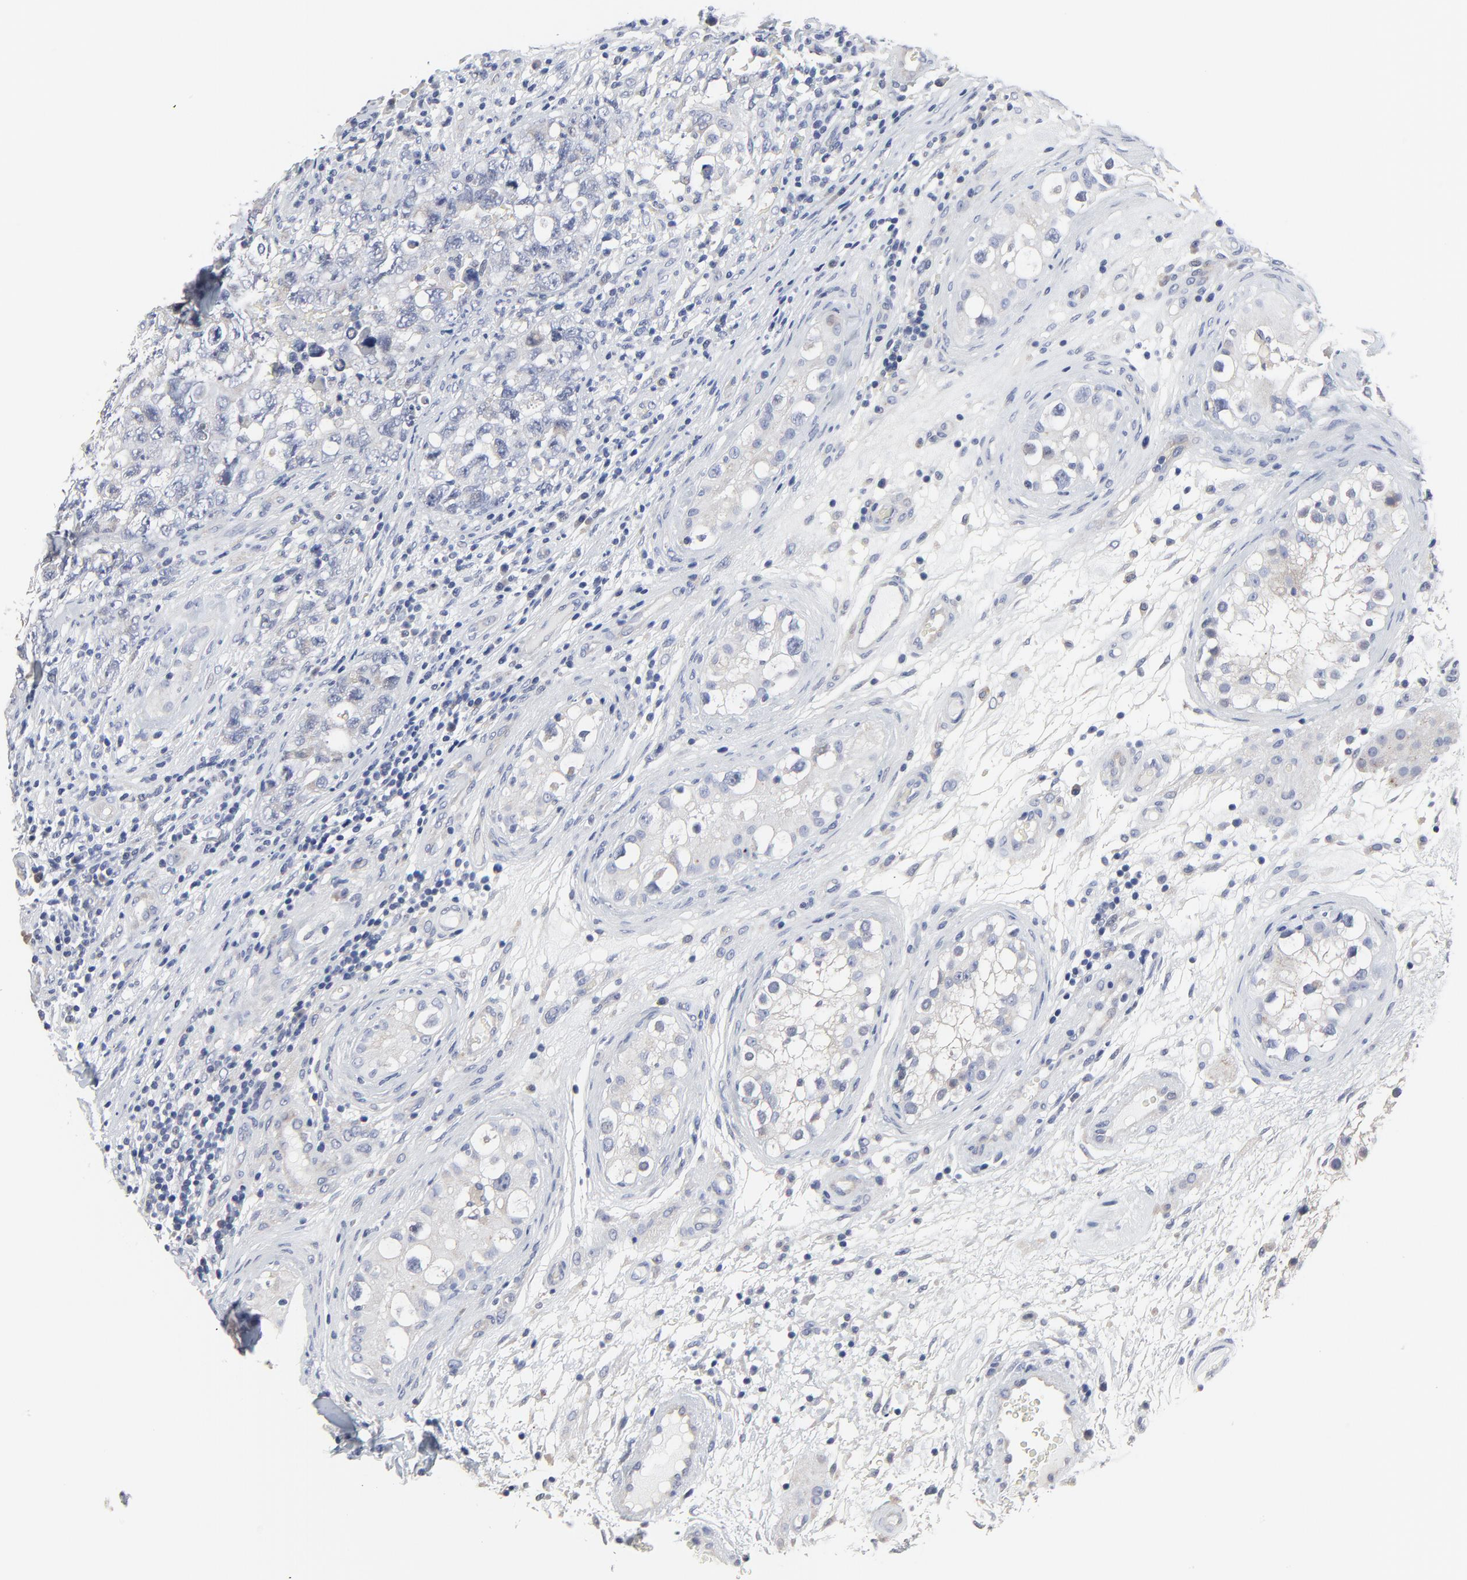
{"staining": {"intensity": "negative", "quantity": "none", "location": "none"}, "tissue": "testis cancer", "cell_type": "Tumor cells", "image_type": "cancer", "snomed": [{"axis": "morphology", "description": "Carcinoma, Embryonal, NOS"}, {"axis": "topography", "description": "Testis"}], "caption": "A photomicrograph of human testis embryonal carcinoma is negative for staining in tumor cells. (Stains: DAB (3,3'-diaminobenzidine) IHC with hematoxylin counter stain, Microscopy: brightfield microscopy at high magnification).", "gene": "DHRSX", "patient": {"sex": "male", "age": 31}}